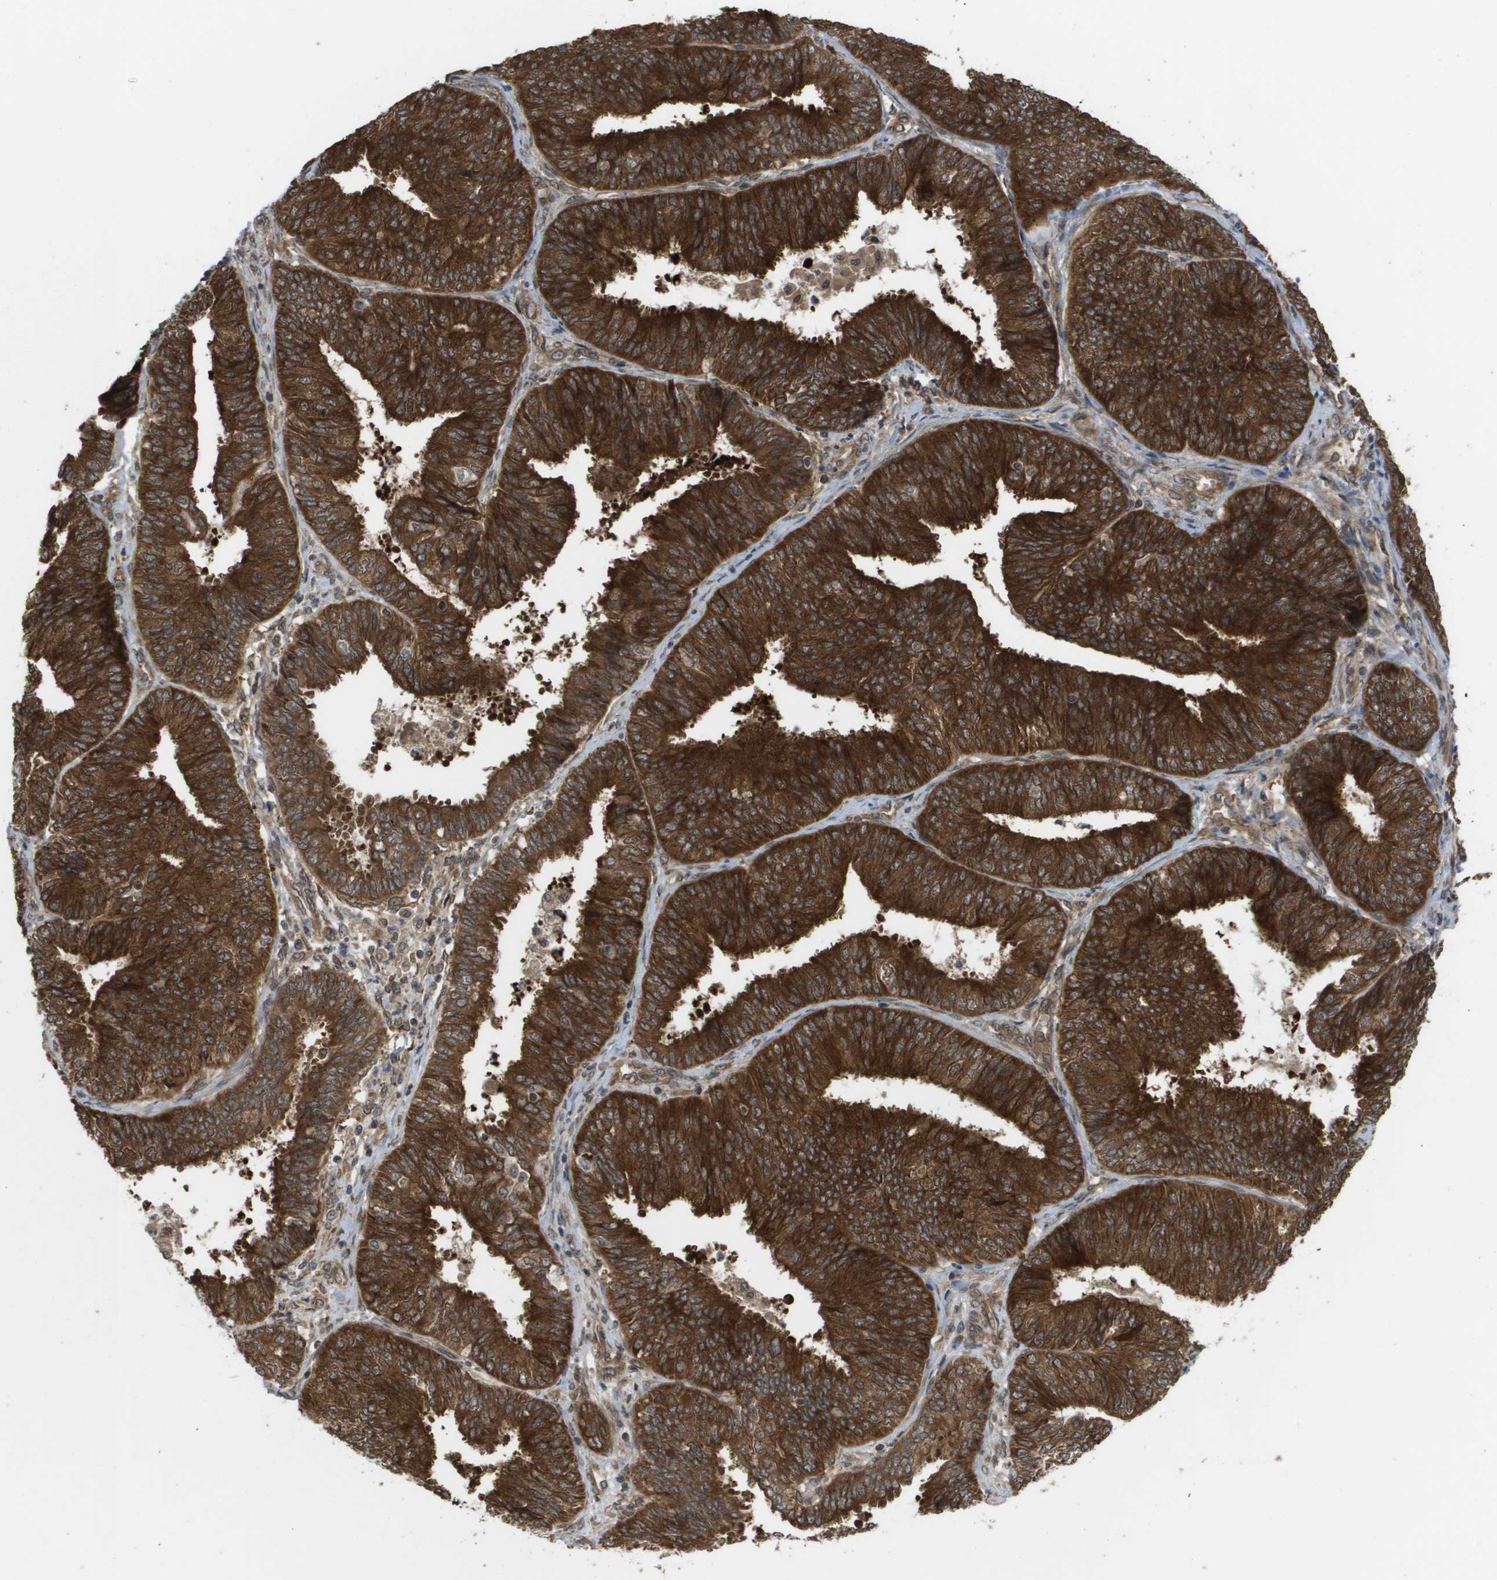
{"staining": {"intensity": "strong", "quantity": ">75%", "location": "cytoplasmic/membranous"}, "tissue": "endometrial cancer", "cell_type": "Tumor cells", "image_type": "cancer", "snomed": [{"axis": "morphology", "description": "Adenocarcinoma, NOS"}, {"axis": "topography", "description": "Endometrium"}], "caption": "This micrograph demonstrates endometrial adenocarcinoma stained with immunohistochemistry to label a protein in brown. The cytoplasmic/membranous of tumor cells show strong positivity for the protein. Nuclei are counter-stained blue.", "gene": "CTPS2", "patient": {"sex": "female", "age": 58}}